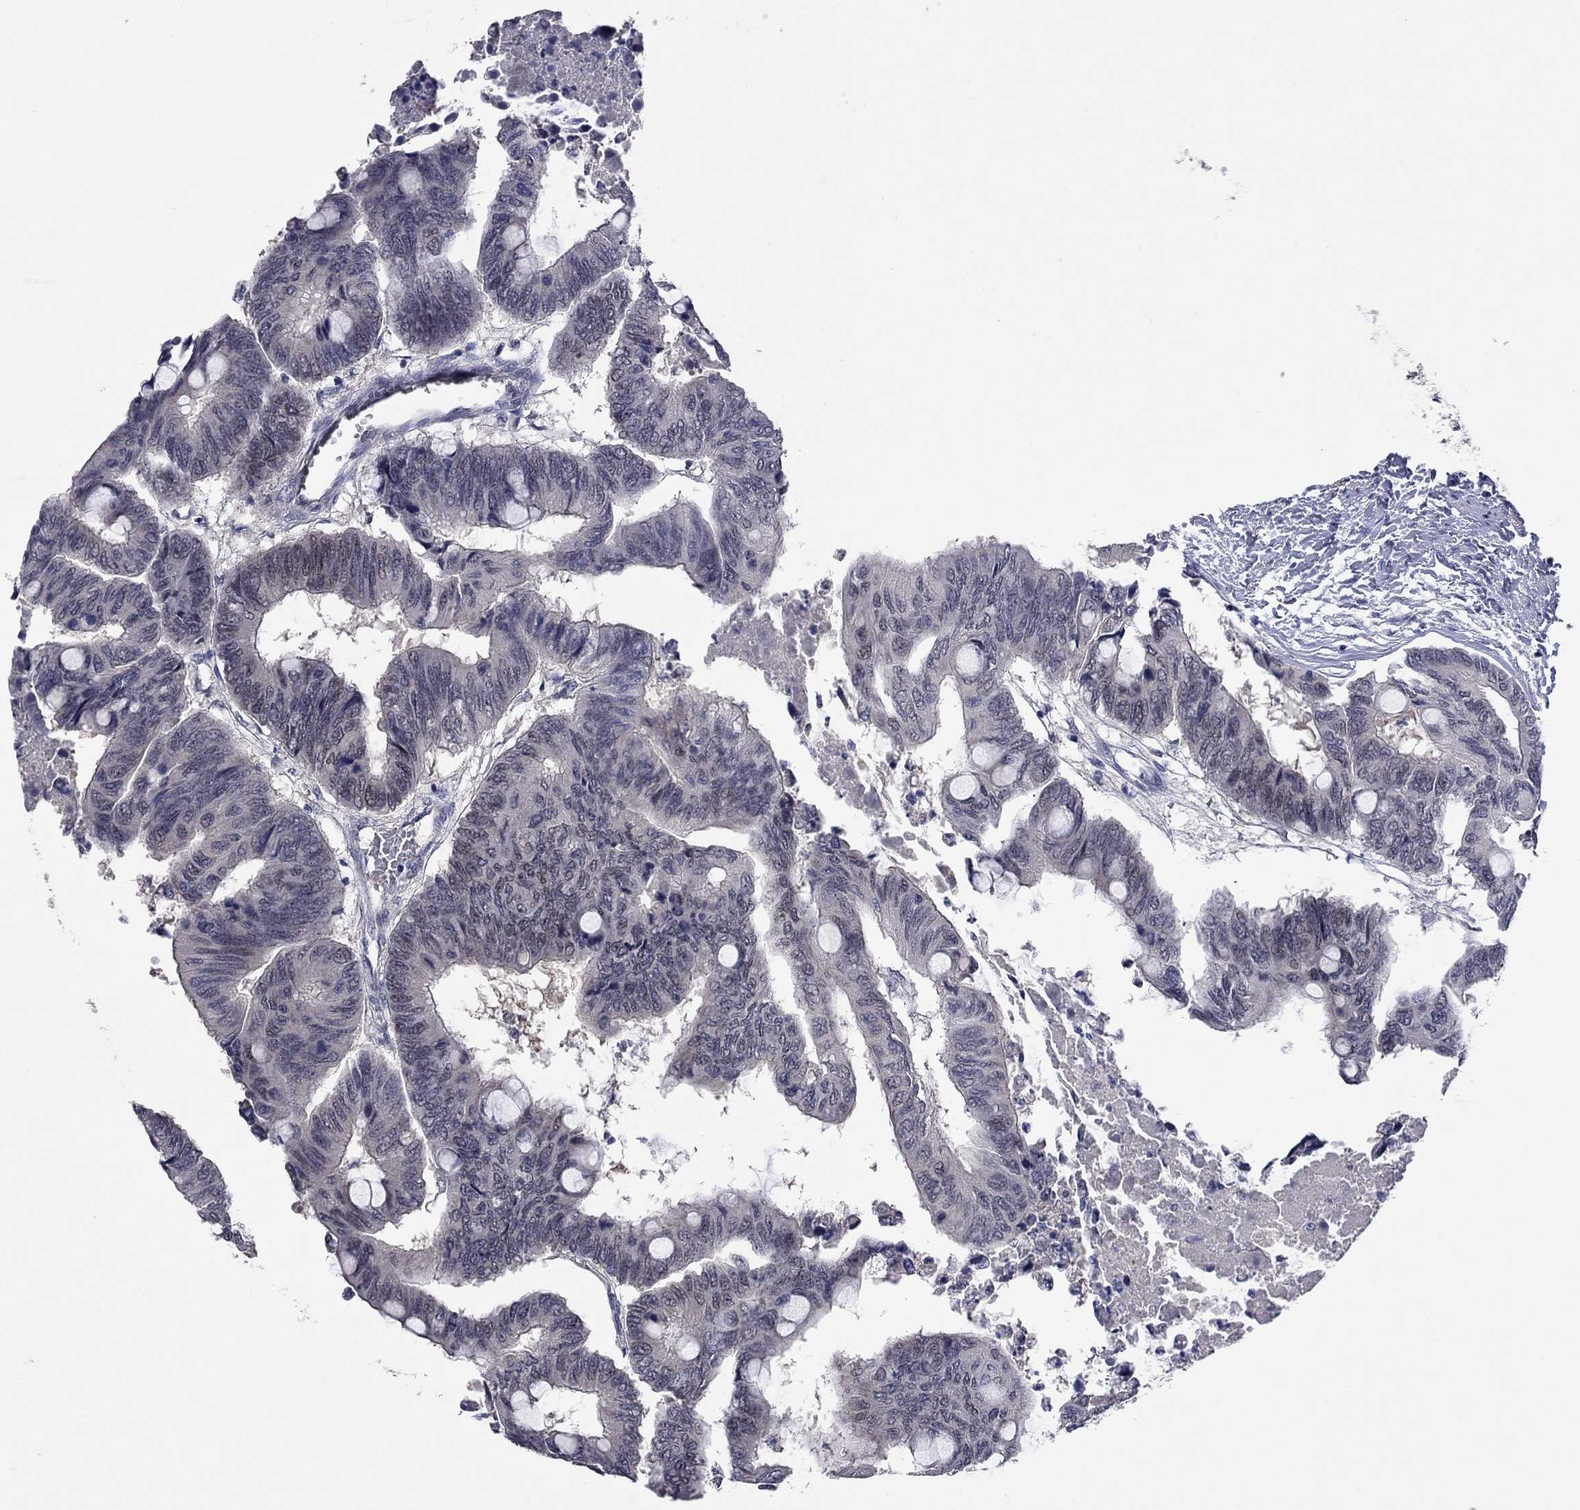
{"staining": {"intensity": "negative", "quantity": "none", "location": "none"}, "tissue": "colorectal cancer", "cell_type": "Tumor cells", "image_type": "cancer", "snomed": [{"axis": "morphology", "description": "Normal tissue, NOS"}, {"axis": "morphology", "description": "Adenocarcinoma, NOS"}, {"axis": "topography", "description": "Rectum"}, {"axis": "topography", "description": "Peripheral nerve tissue"}], "caption": "Immunohistochemistry of colorectal cancer reveals no staining in tumor cells.", "gene": "FABP12", "patient": {"sex": "male", "age": 92}}